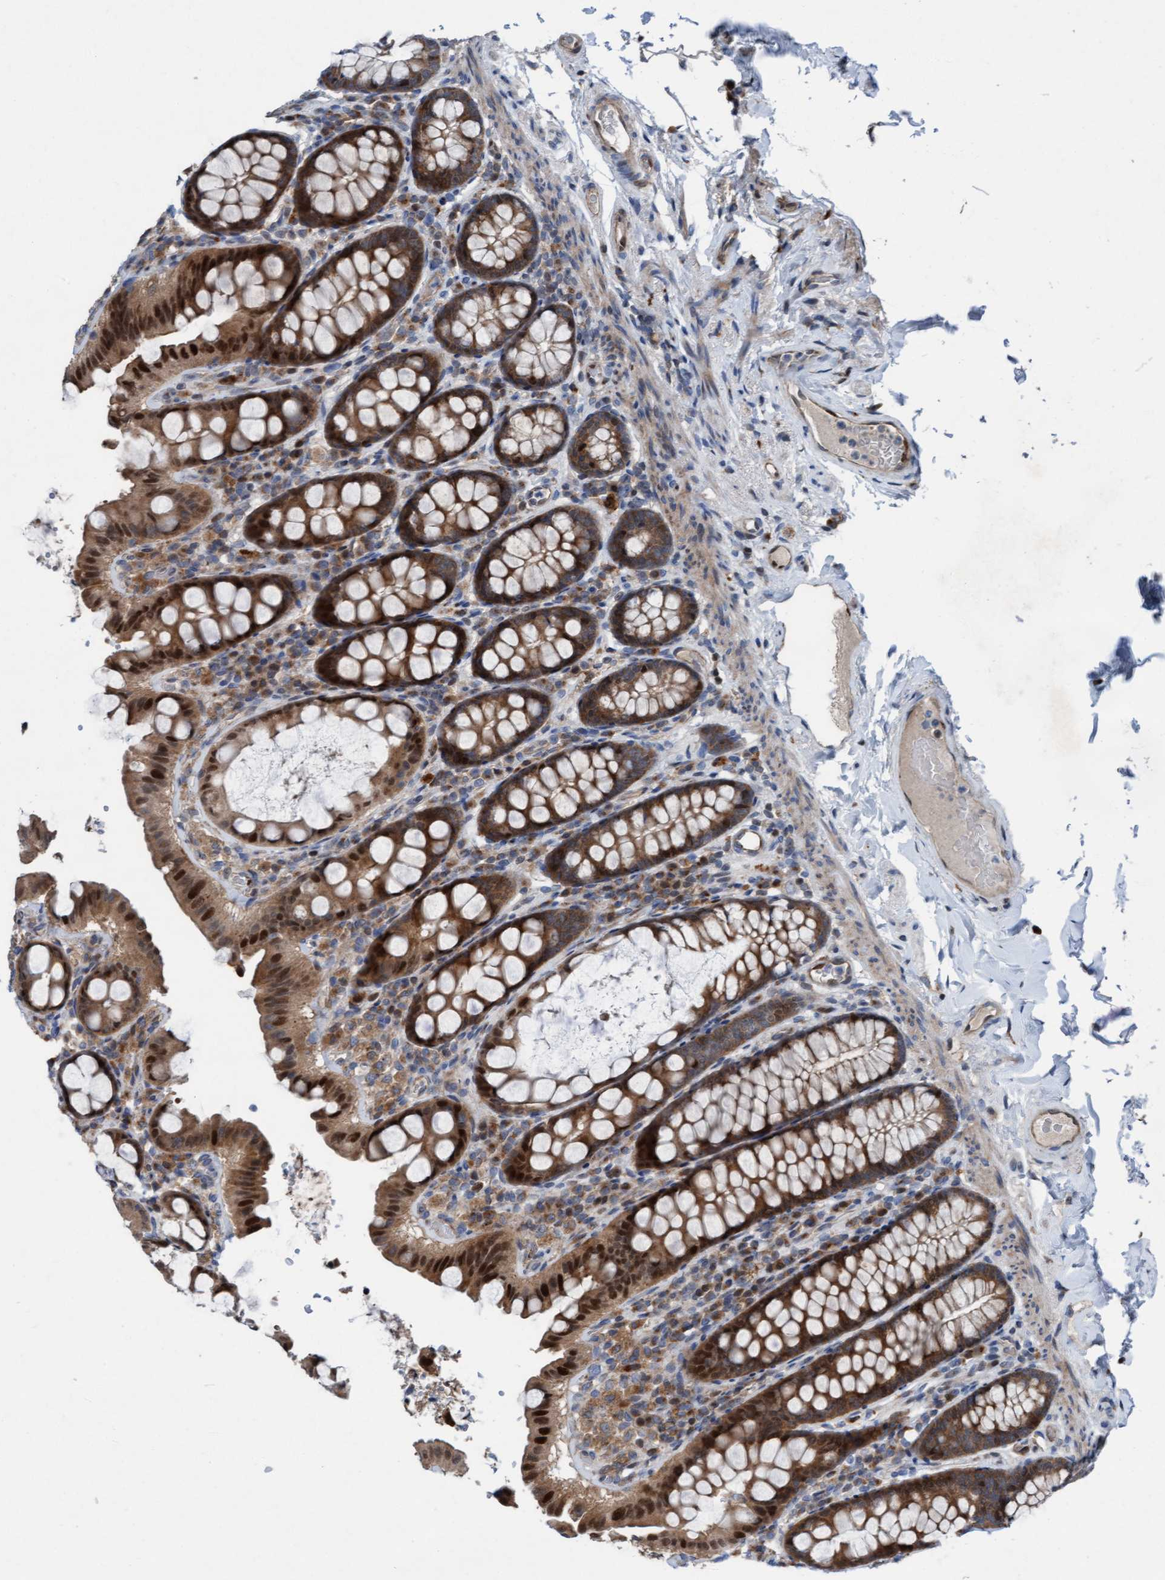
{"staining": {"intensity": "moderate", "quantity": ">75%", "location": "cytoplasmic/membranous"}, "tissue": "colon", "cell_type": "Endothelial cells", "image_type": "normal", "snomed": [{"axis": "morphology", "description": "Normal tissue, NOS"}, {"axis": "topography", "description": "Colon"}, {"axis": "topography", "description": "Peripheral nerve tissue"}], "caption": "Approximately >75% of endothelial cells in unremarkable human colon demonstrate moderate cytoplasmic/membranous protein positivity as visualized by brown immunohistochemical staining.", "gene": "KLHL26", "patient": {"sex": "female", "age": 61}}